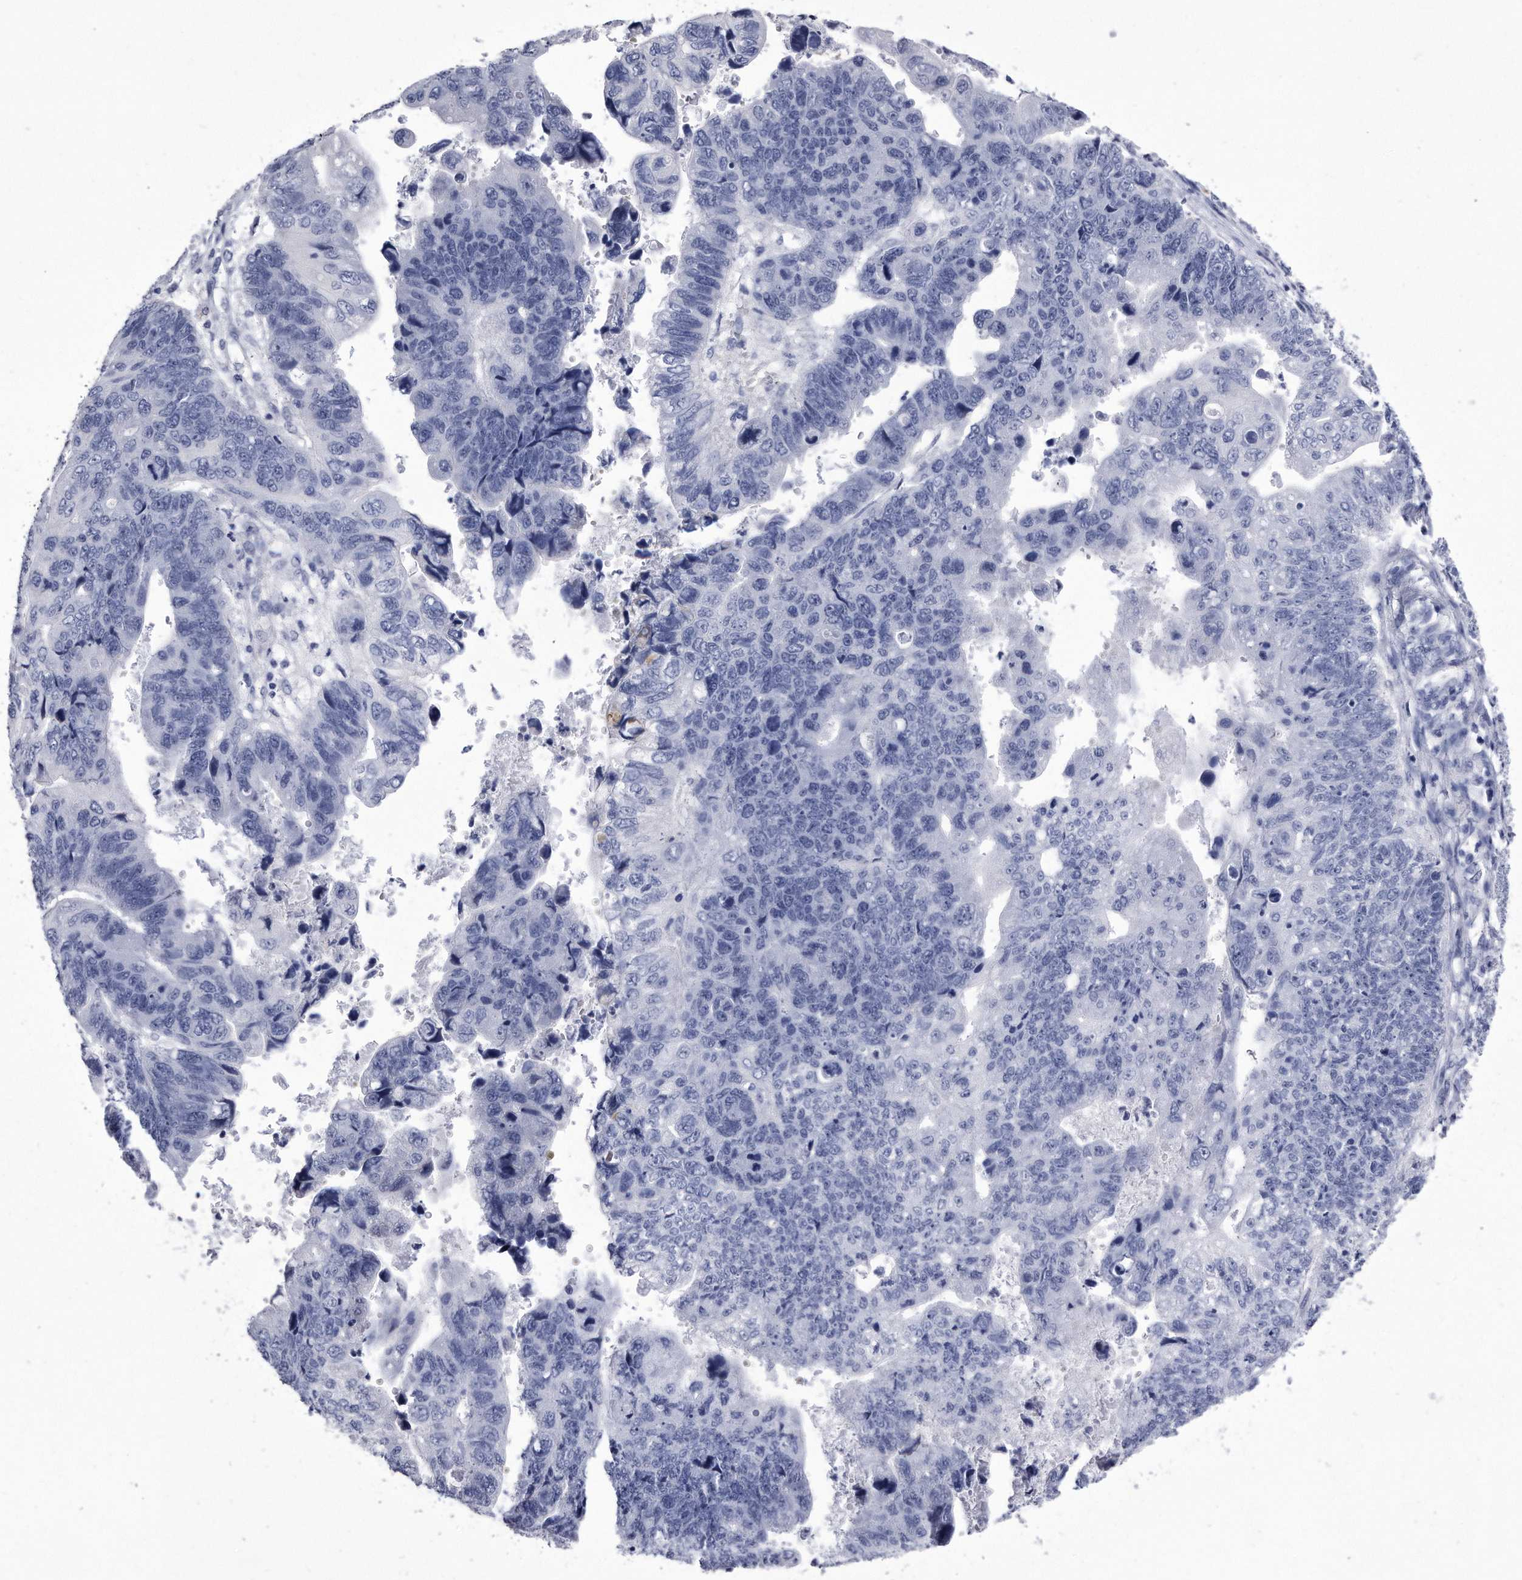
{"staining": {"intensity": "negative", "quantity": "none", "location": "none"}, "tissue": "stomach cancer", "cell_type": "Tumor cells", "image_type": "cancer", "snomed": [{"axis": "morphology", "description": "Adenocarcinoma, NOS"}, {"axis": "topography", "description": "Stomach"}], "caption": "Immunohistochemical staining of stomach cancer shows no significant positivity in tumor cells.", "gene": "KCTD8", "patient": {"sex": "male", "age": 59}}